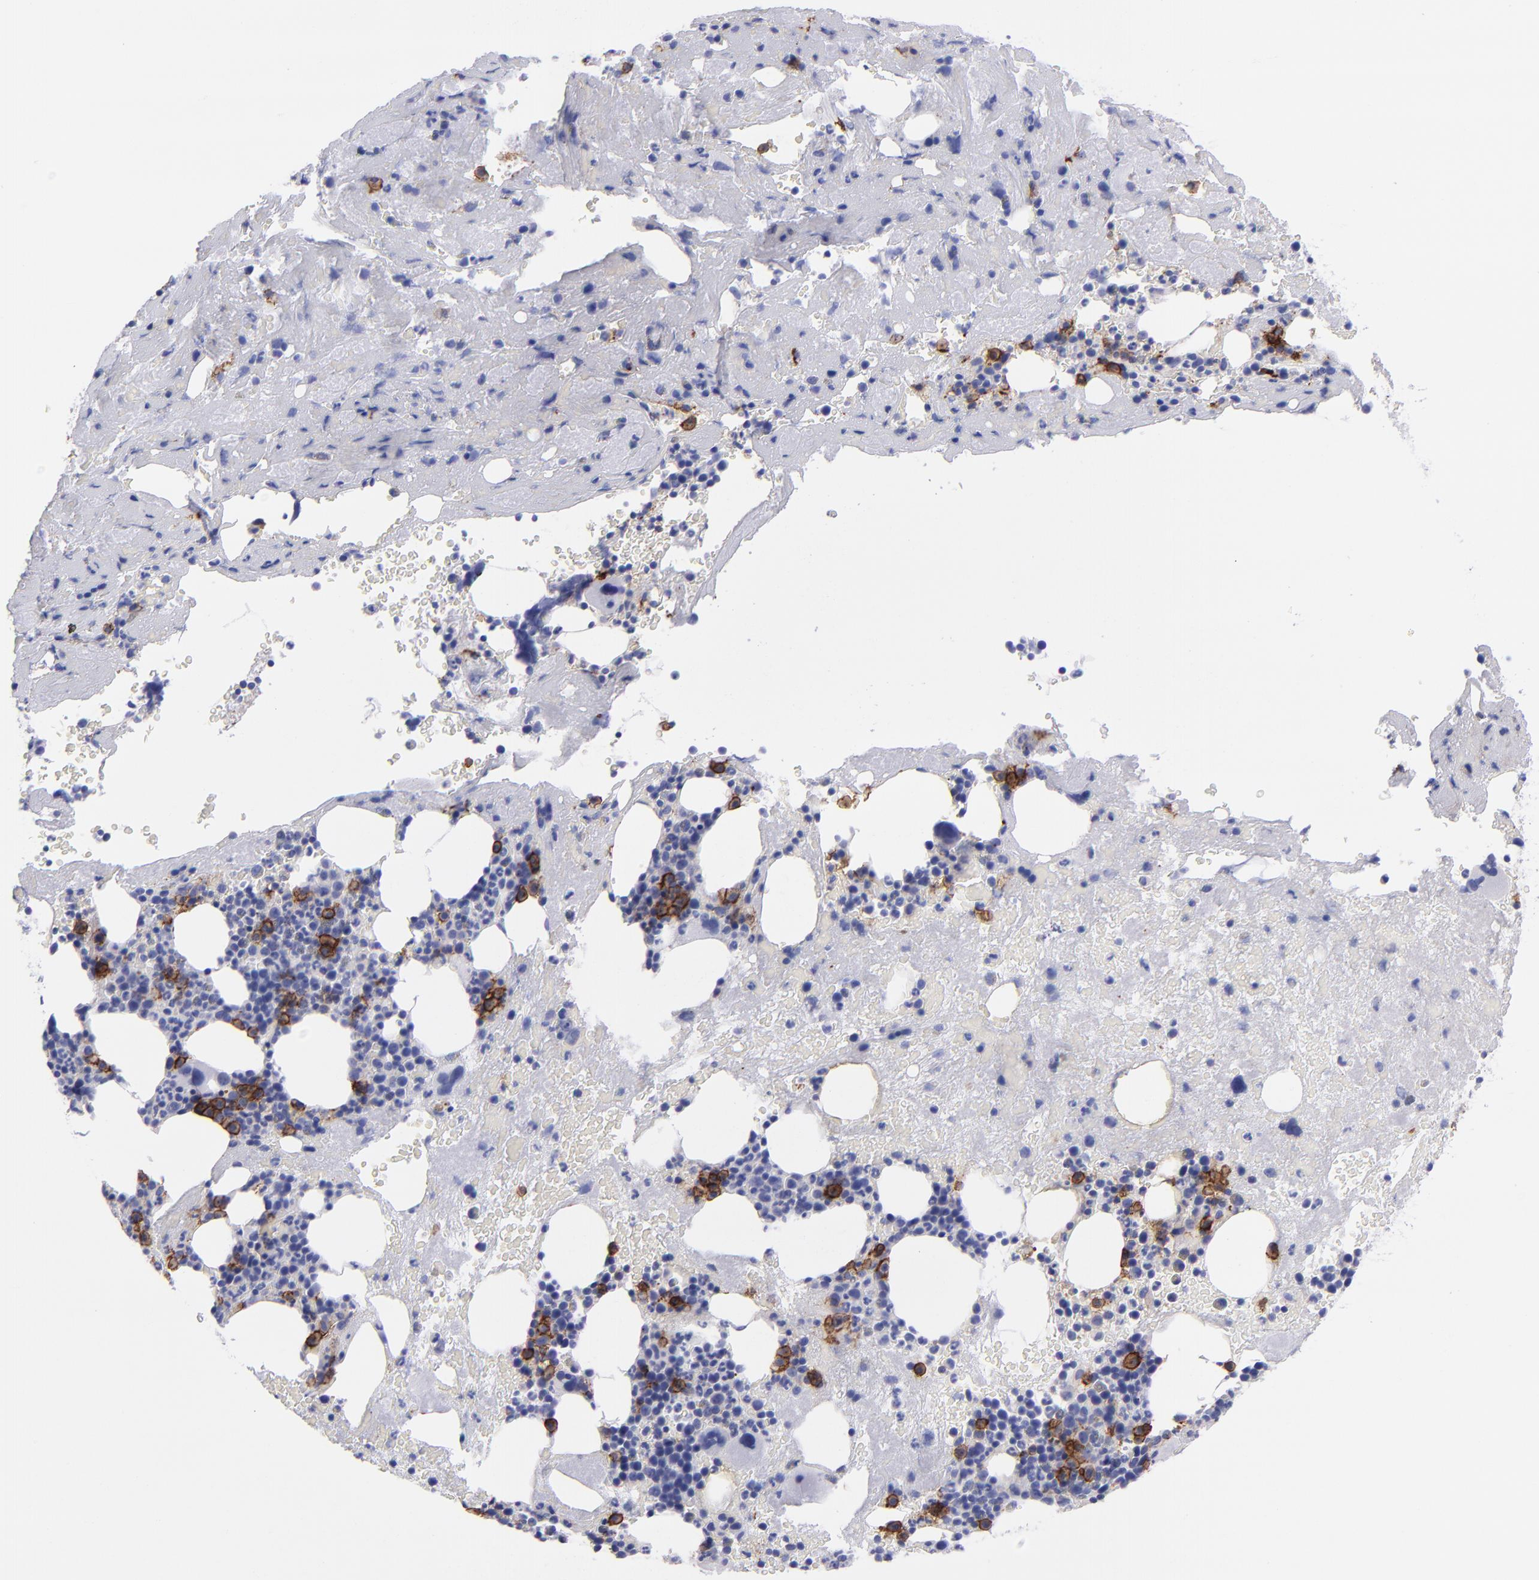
{"staining": {"intensity": "strong", "quantity": "<25%", "location": "cytoplasmic/membranous"}, "tissue": "bone marrow", "cell_type": "Hematopoietic cells", "image_type": "normal", "snomed": [{"axis": "morphology", "description": "Normal tissue, NOS"}, {"axis": "topography", "description": "Bone marrow"}], "caption": "An IHC photomicrograph of benign tissue is shown. Protein staining in brown highlights strong cytoplasmic/membranous positivity in bone marrow within hematopoietic cells.", "gene": "CD38", "patient": {"sex": "male", "age": 76}}